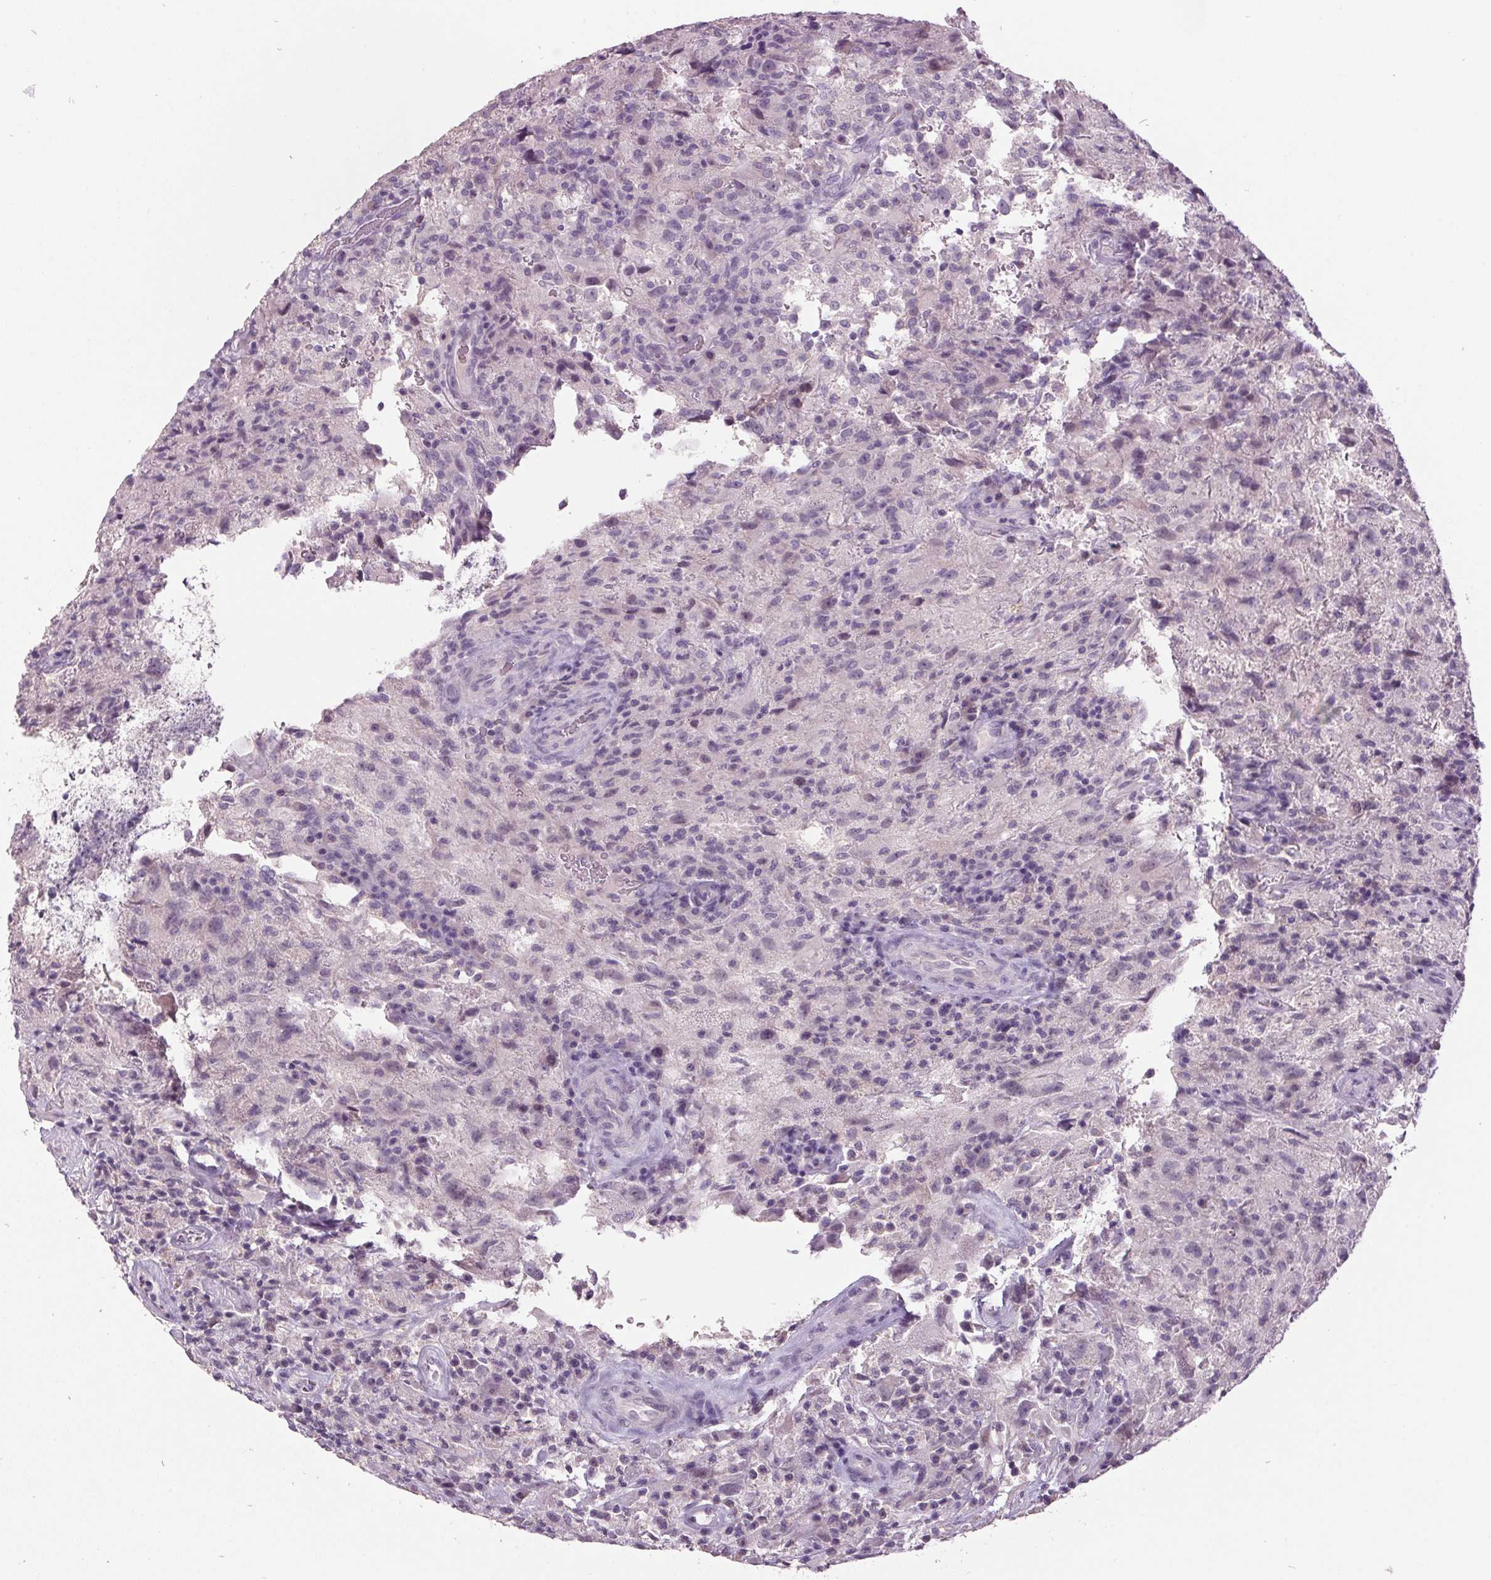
{"staining": {"intensity": "negative", "quantity": "none", "location": "none"}, "tissue": "glioma", "cell_type": "Tumor cells", "image_type": "cancer", "snomed": [{"axis": "morphology", "description": "Glioma, malignant, High grade"}, {"axis": "topography", "description": "Brain"}], "caption": "Glioma stained for a protein using immunohistochemistry exhibits no expression tumor cells.", "gene": "C2orf16", "patient": {"sex": "male", "age": 68}}